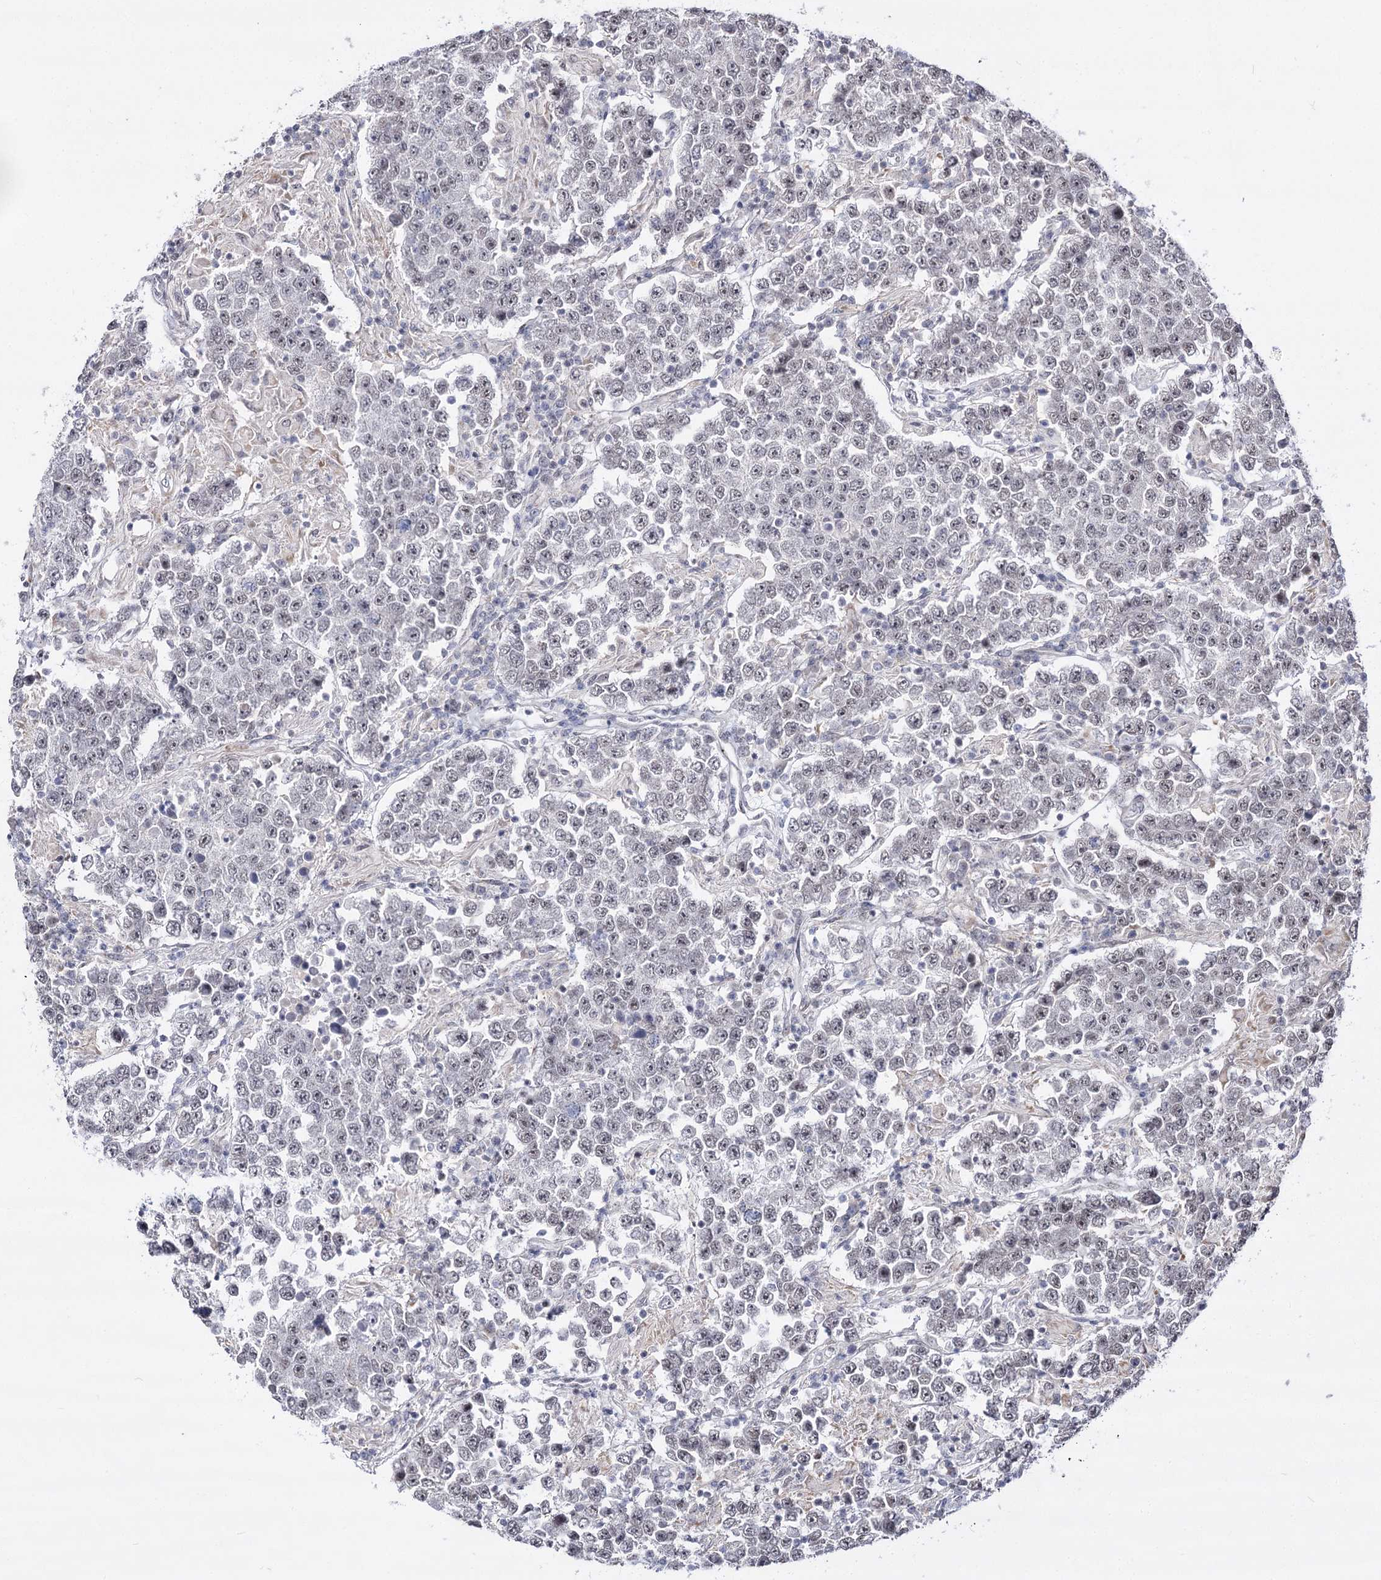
{"staining": {"intensity": "negative", "quantity": "none", "location": "none"}, "tissue": "testis cancer", "cell_type": "Tumor cells", "image_type": "cancer", "snomed": [{"axis": "morphology", "description": "Normal tissue, NOS"}, {"axis": "morphology", "description": "Urothelial carcinoma, High grade"}, {"axis": "morphology", "description": "Seminoma, NOS"}, {"axis": "morphology", "description": "Carcinoma, Embryonal, NOS"}, {"axis": "topography", "description": "Urinary bladder"}, {"axis": "topography", "description": "Testis"}], "caption": "The photomicrograph exhibits no significant expression in tumor cells of testis embryonal carcinoma. (Brightfield microscopy of DAB IHC at high magnification).", "gene": "STOX1", "patient": {"sex": "male", "age": 41}}